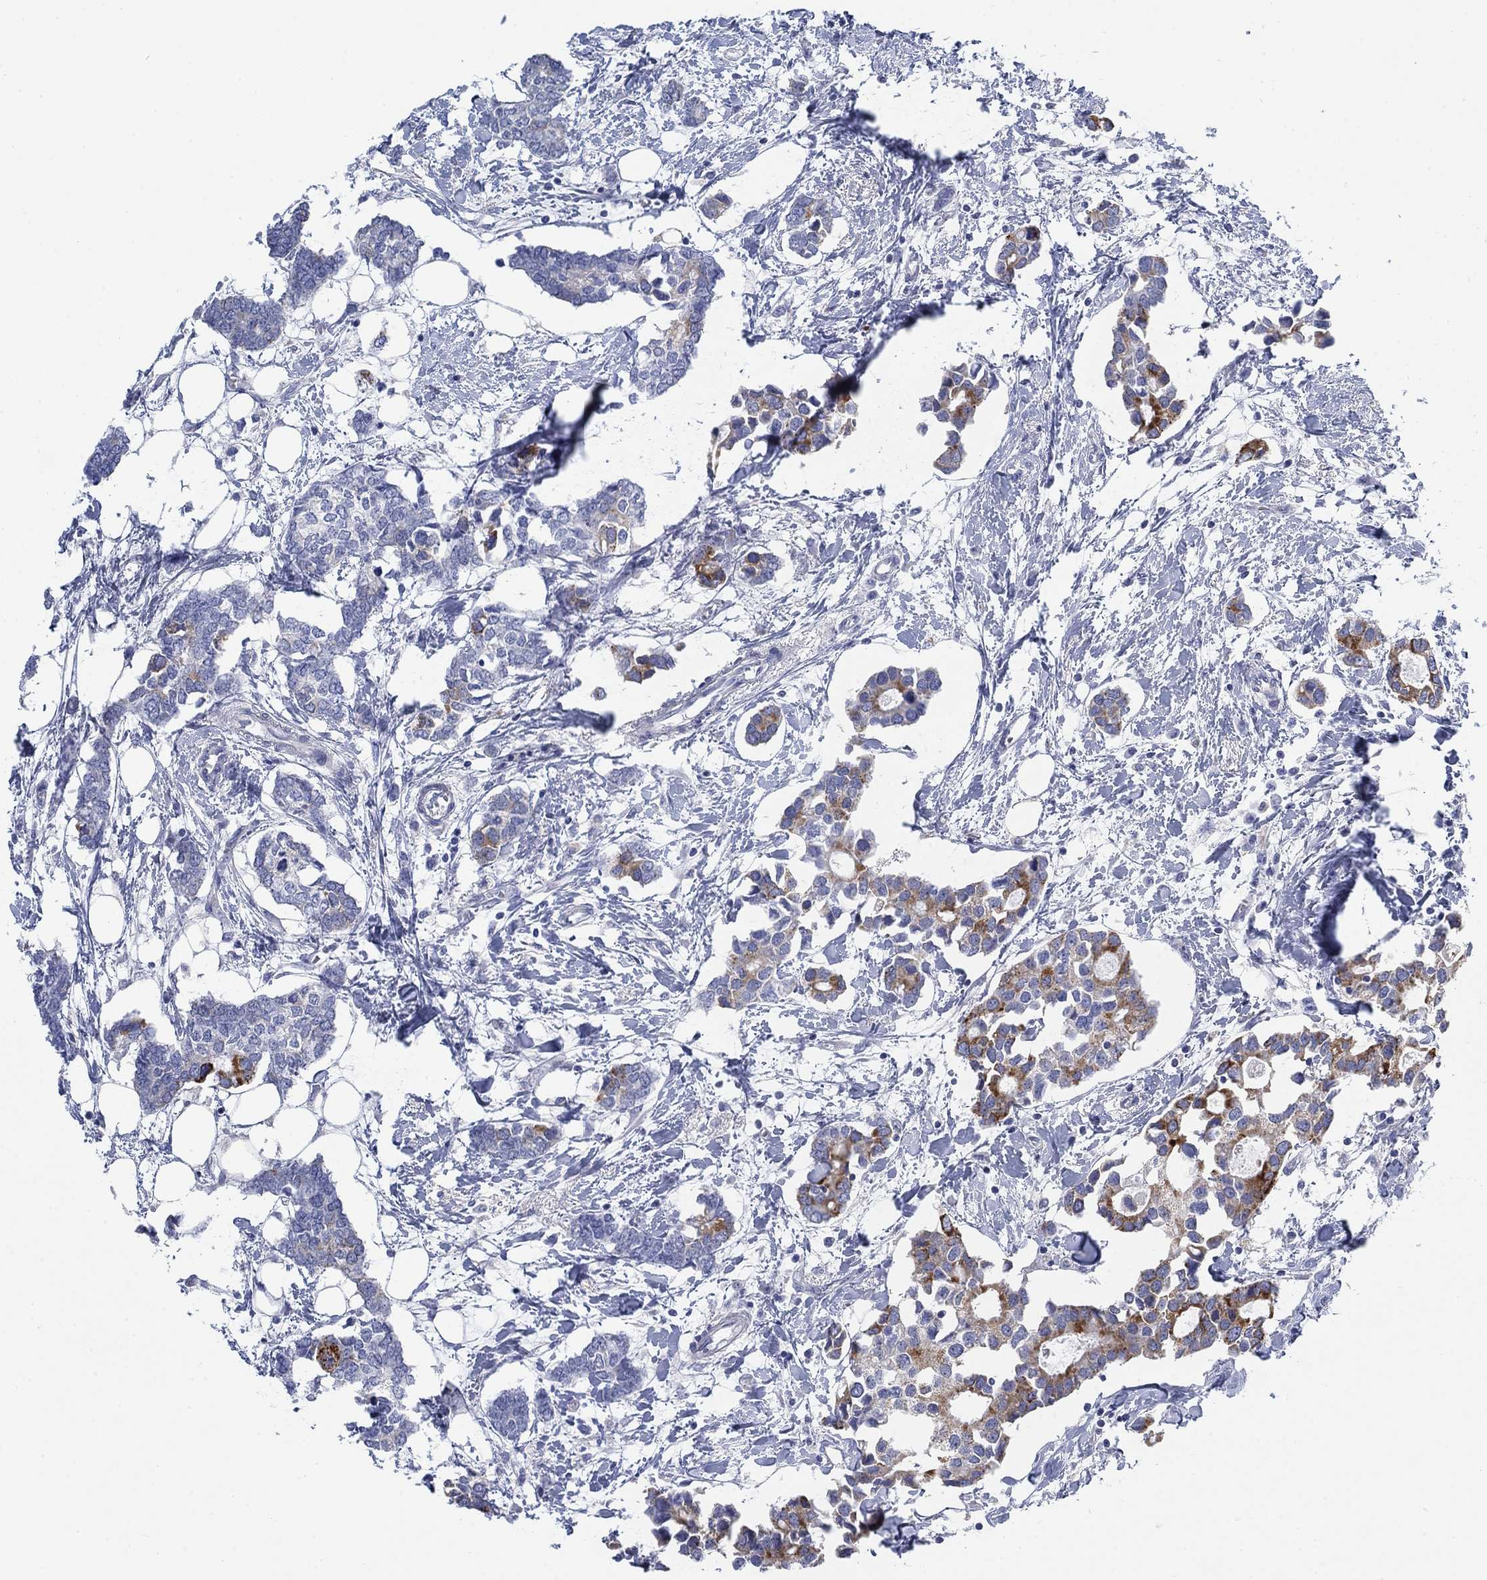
{"staining": {"intensity": "moderate", "quantity": "25%-75%", "location": "cytoplasmic/membranous"}, "tissue": "breast cancer", "cell_type": "Tumor cells", "image_type": "cancer", "snomed": [{"axis": "morphology", "description": "Duct carcinoma"}, {"axis": "topography", "description": "Breast"}], "caption": "Immunohistochemical staining of human intraductal carcinoma (breast) exhibits medium levels of moderate cytoplasmic/membranous staining in approximately 25%-75% of tumor cells.", "gene": "SCCPDH", "patient": {"sex": "female", "age": 83}}